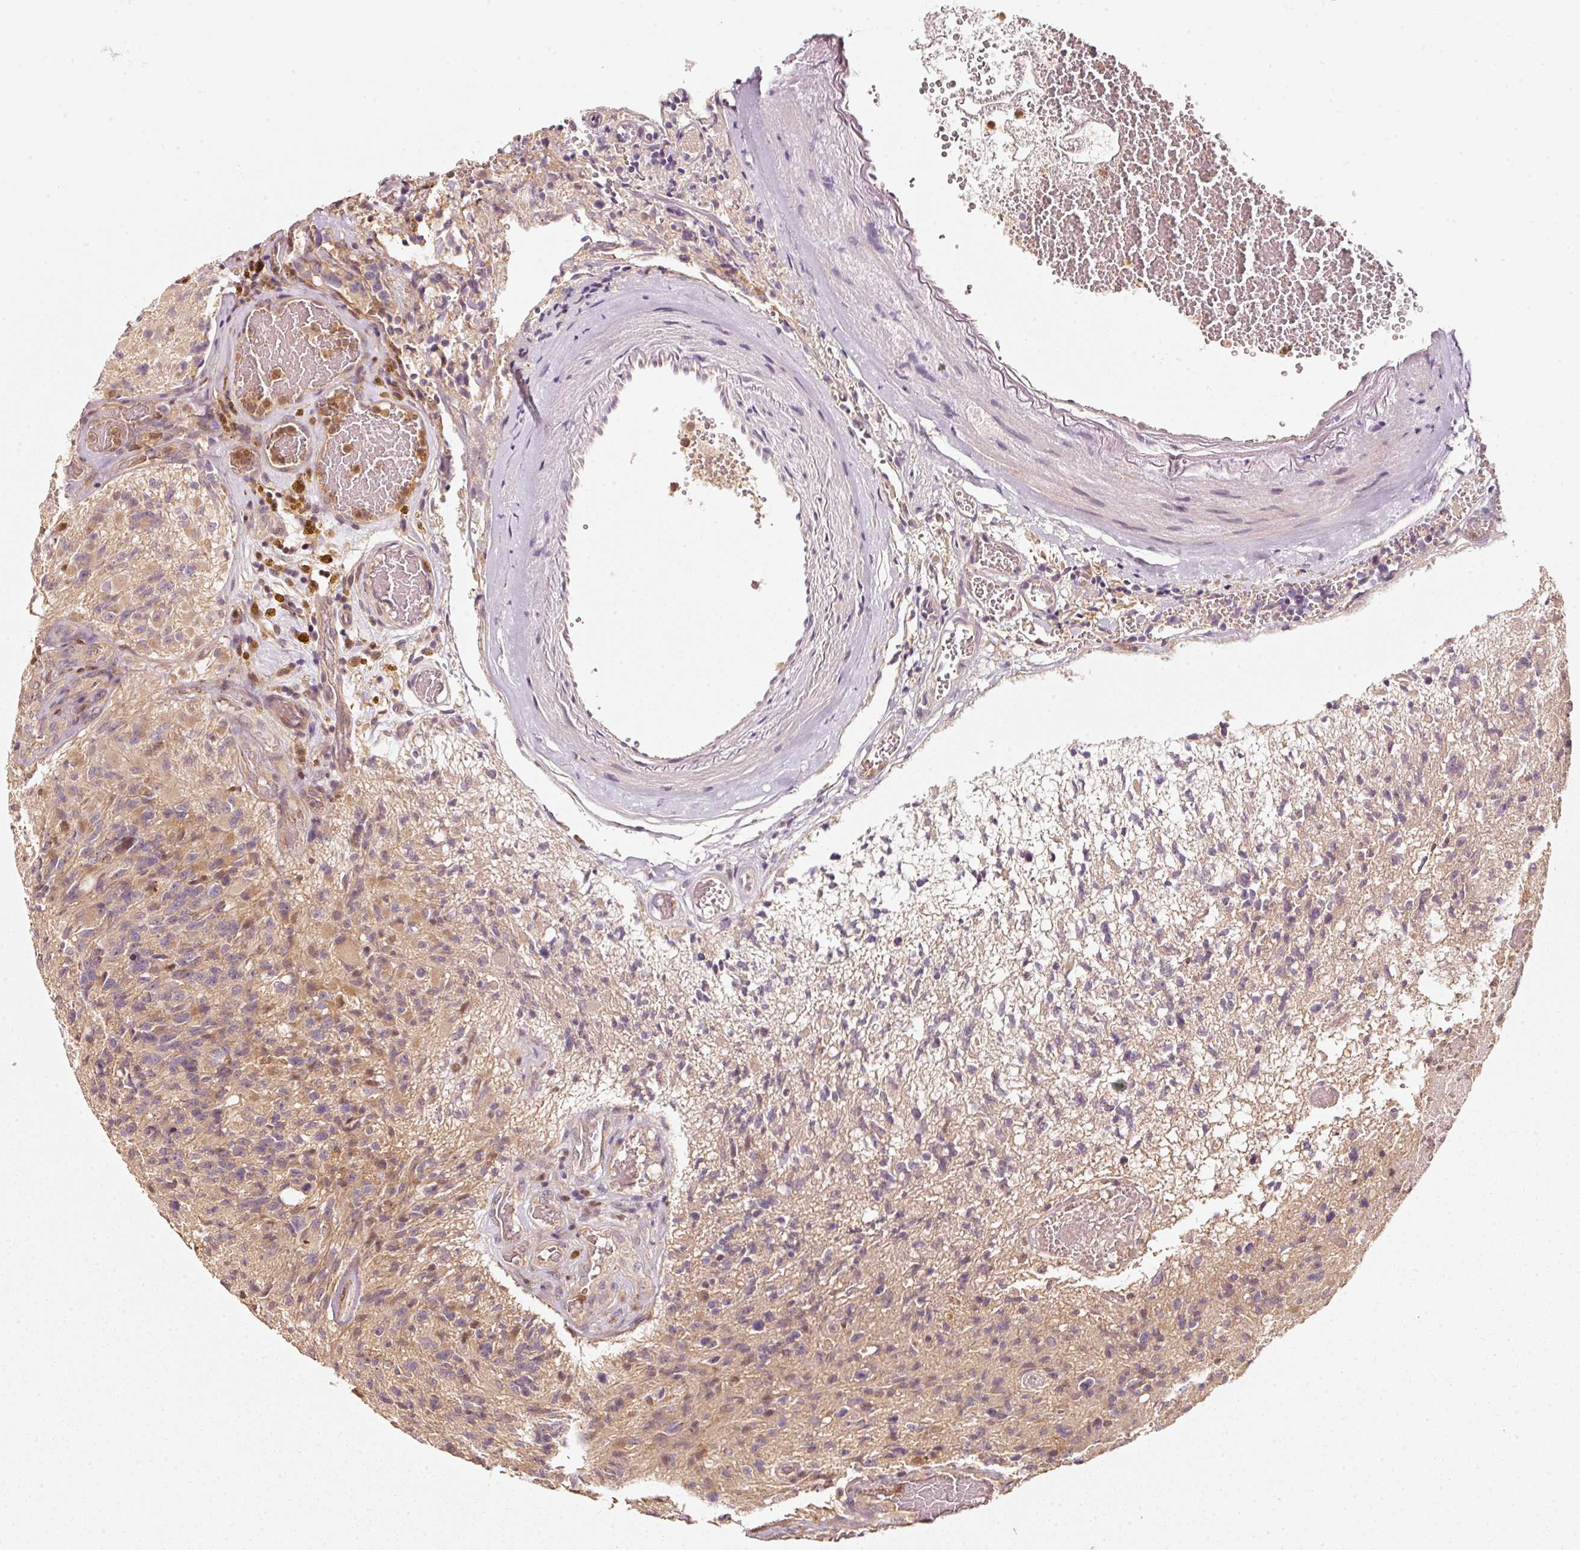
{"staining": {"intensity": "weak", "quantity": "<25%", "location": "cytoplasmic/membranous"}, "tissue": "glioma", "cell_type": "Tumor cells", "image_type": "cancer", "snomed": [{"axis": "morphology", "description": "Glioma, malignant, High grade"}, {"axis": "topography", "description": "Brain"}], "caption": "Immunohistochemistry micrograph of neoplastic tissue: human malignant glioma (high-grade) stained with DAB reveals no significant protein positivity in tumor cells. (DAB (3,3'-diaminobenzidine) immunohistochemistry (IHC) with hematoxylin counter stain).", "gene": "RRAS2", "patient": {"sex": "male", "age": 76}}